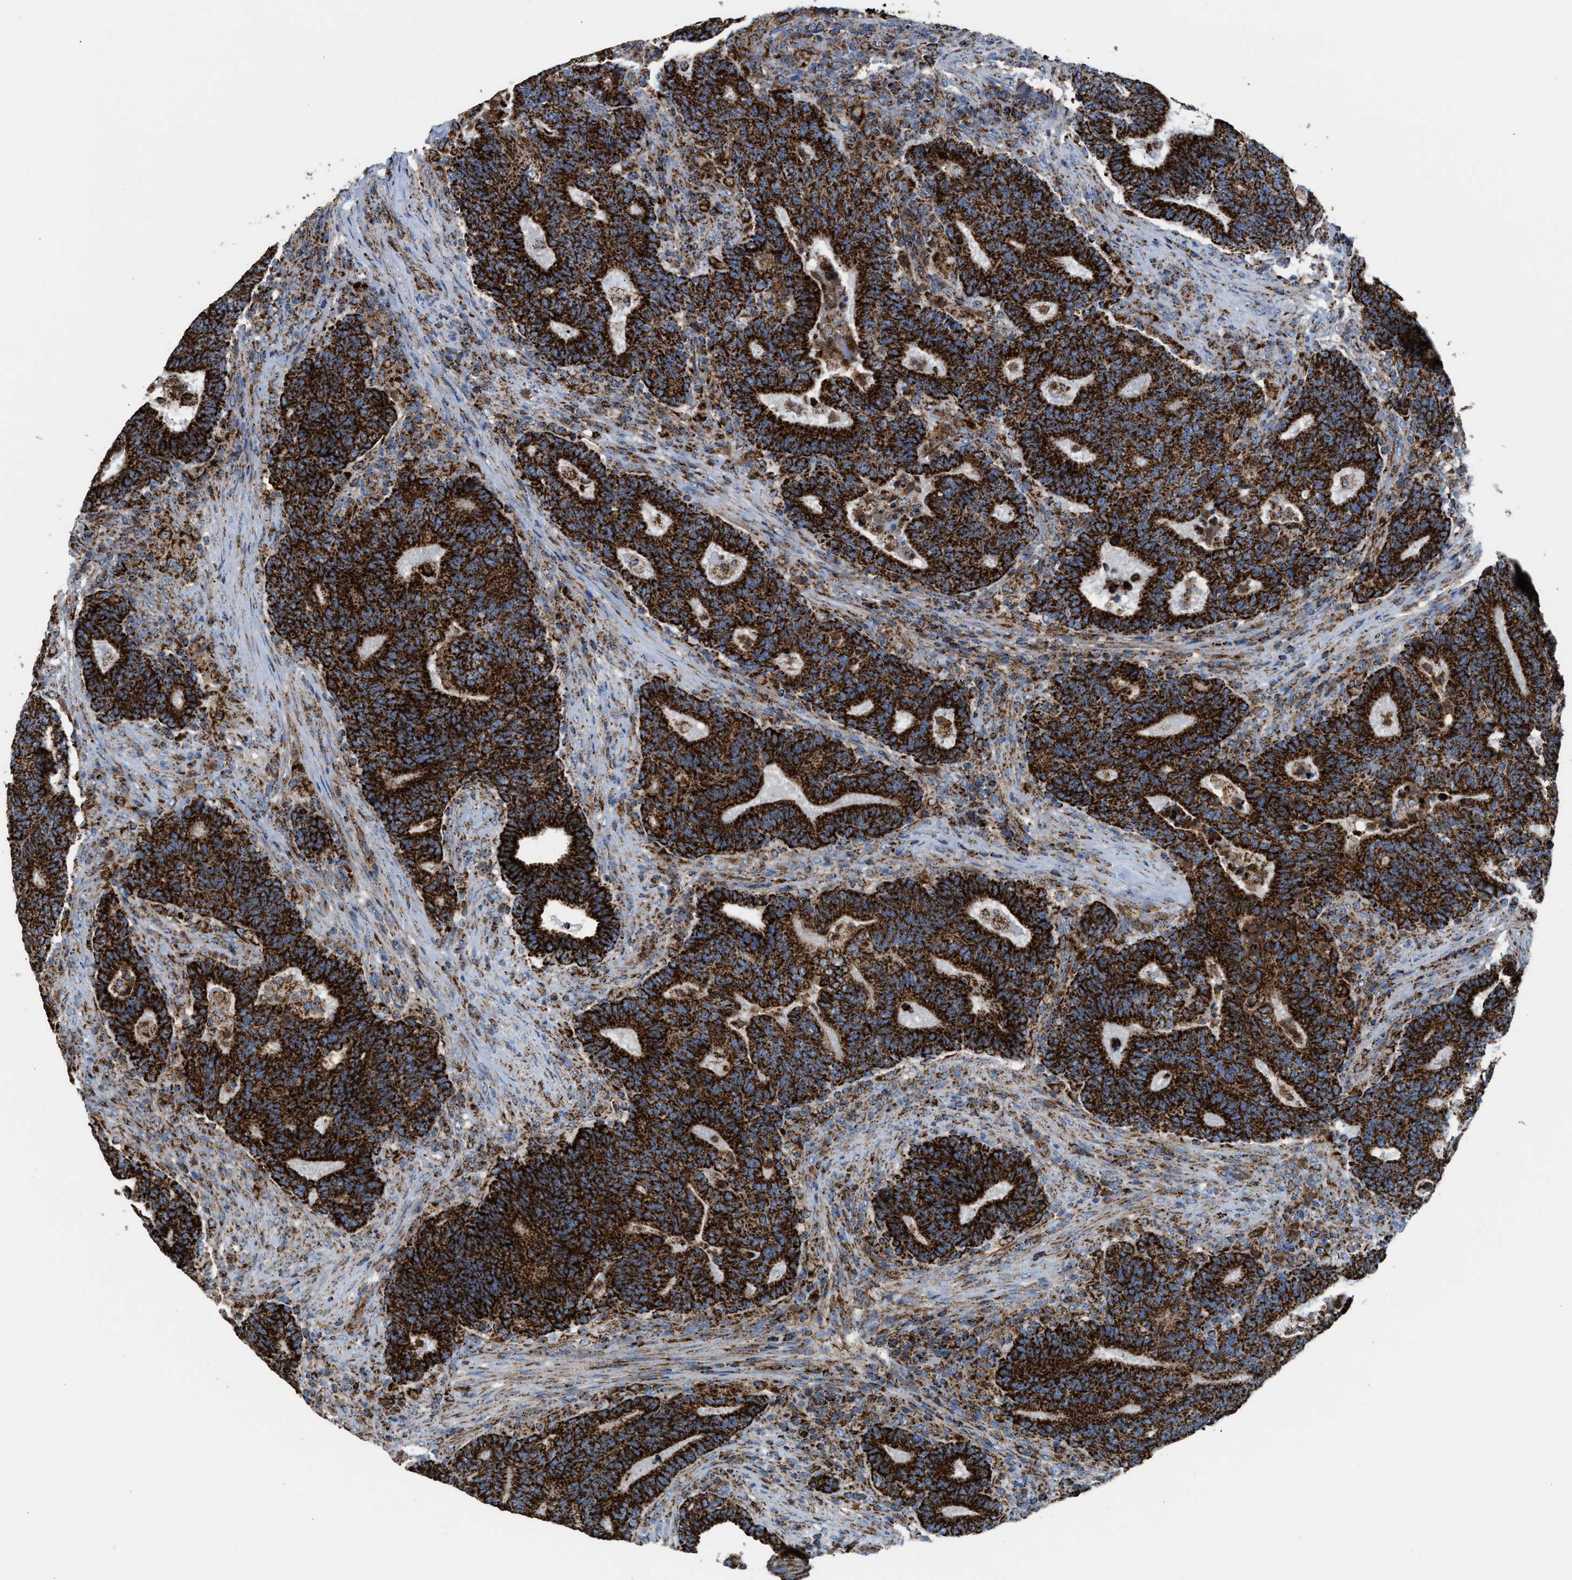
{"staining": {"intensity": "strong", "quantity": ">75%", "location": "cytoplasmic/membranous"}, "tissue": "colorectal cancer", "cell_type": "Tumor cells", "image_type": "cancer", "snomed": [{"axis": "morphology", "description": "Adenocarcinoma, NOS"}, {"axis": "topography", "description": "Colon"}], "caption": "Protein expression by immunohistochemistry (IHC) shows strong cytoplasmic/membranous positivity in about >75% of tumor cells in colorectal cancer.", "gene": "ECHS1", "patient": {"sex": "female", "age": 75}}